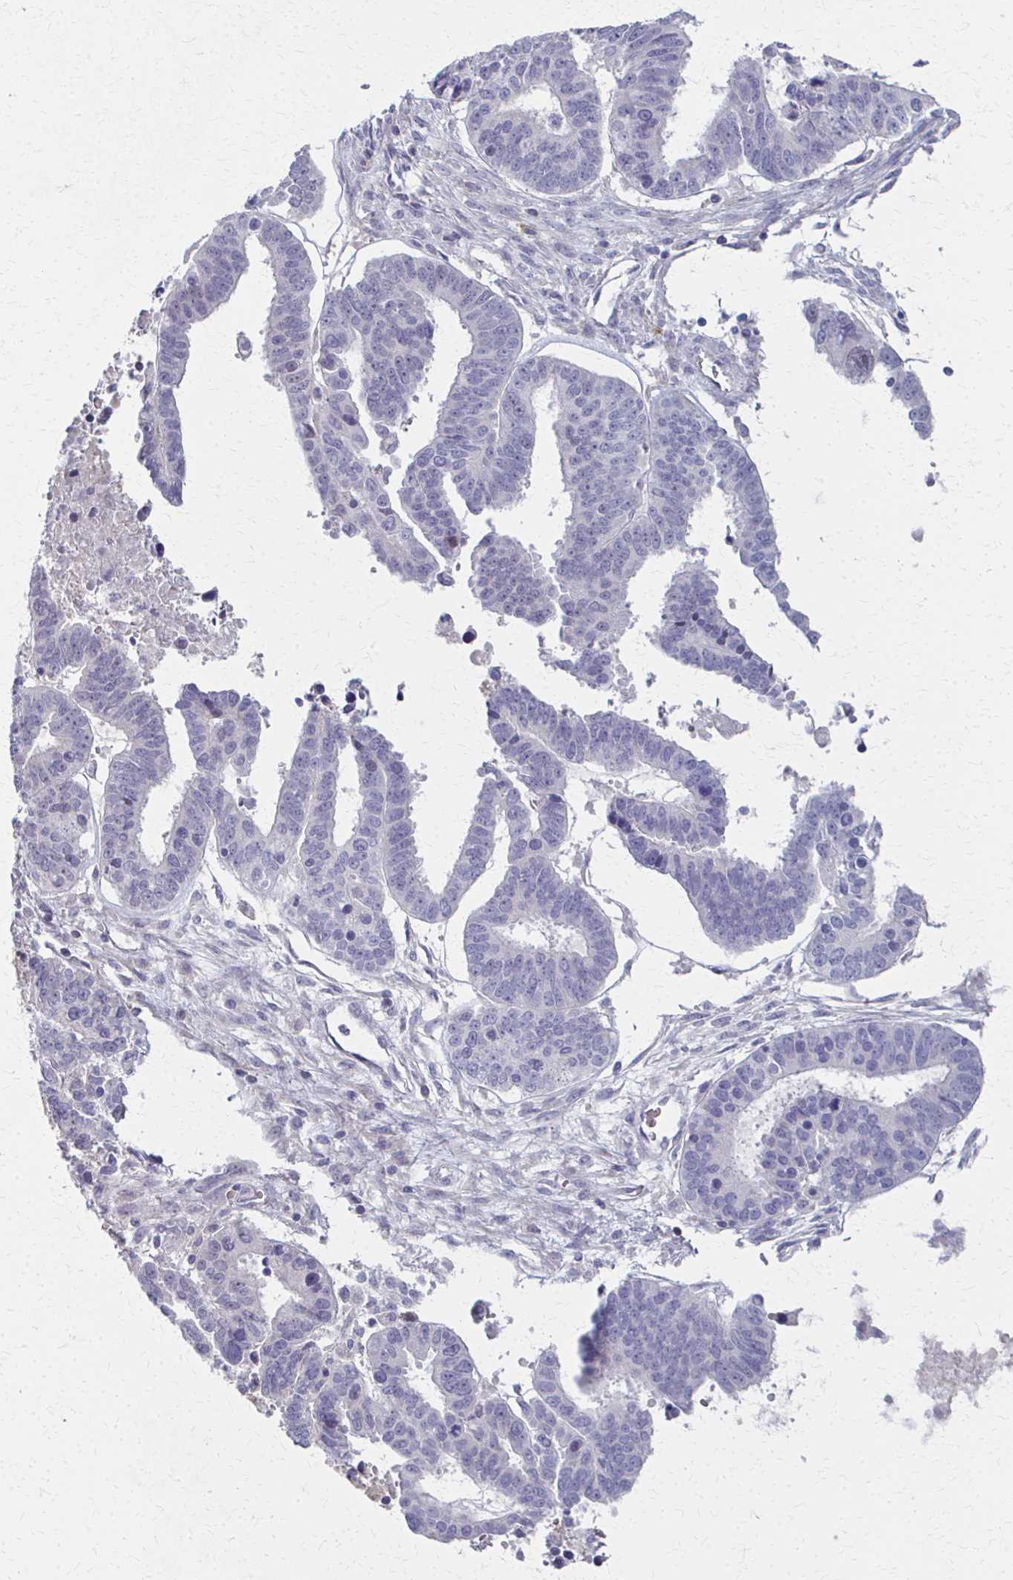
{"staining": {"intensity": "negative", "quantity": "none", "location": "none"}, "tissue": "ovarian cancer", "cell_type": "Tumor cells", "image_type": "cancer", "snomed": [{"axis": "morphology", "description": "Carcinoma, endometroid"}, {"axis": "morphology", "description": "Cystadenocarcinoma, serous, NOS"}, {"axis": "topography", "description": "Ovary"}], "caption": "DAB (3,3'-diaminobenzidine) immunohistochemical staining of human ovarian cancer (endometroid carcinoma) demonstrates no significant expression in tumor cells.", "gene": "MS4A2", "patient": {"sex": "female", "age": 45}}